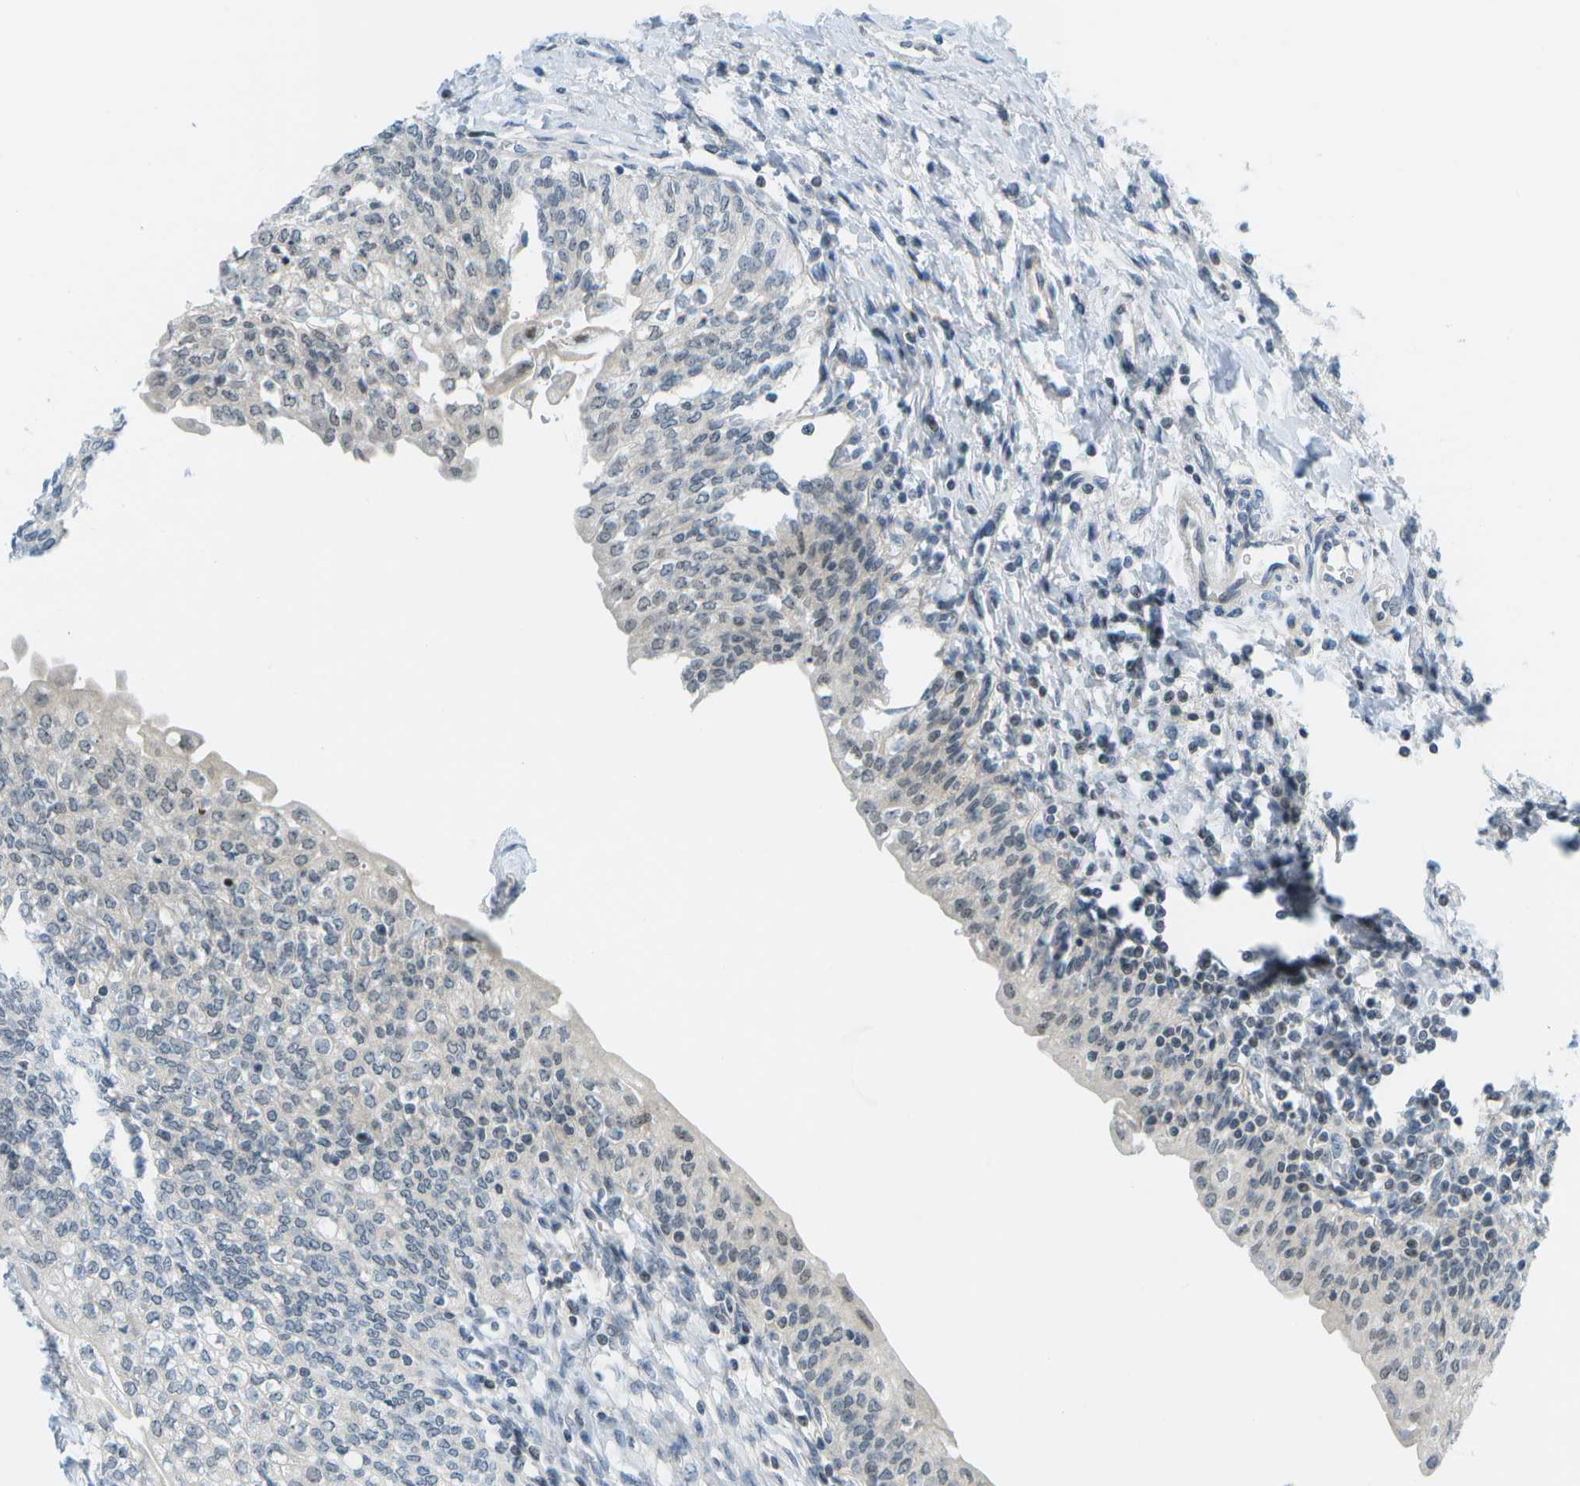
{"staining": {"intensity": "weak", "quantity": "25%-75%", "location": "nuclear"}, "tissue": "urinary bladder", "cell_type": "Urothelial cells", "image_type": "normal", "snomed": [{"axis": "morphology", "description": "Normal tissue, NOS"}, {"axis": "topography", "description": "Urinary bladder"}], "caption": "This histopathology image reveals unremarkable urinary bladder stained with immunohistochemistry (IHC) to label a protein in brown. The nuclear of urothelial cells show weak positivity for the protein. Nuclei are counter-stained blue.", "gene": "PITHD1", "patient": {"sex": "male", "age": 55}}